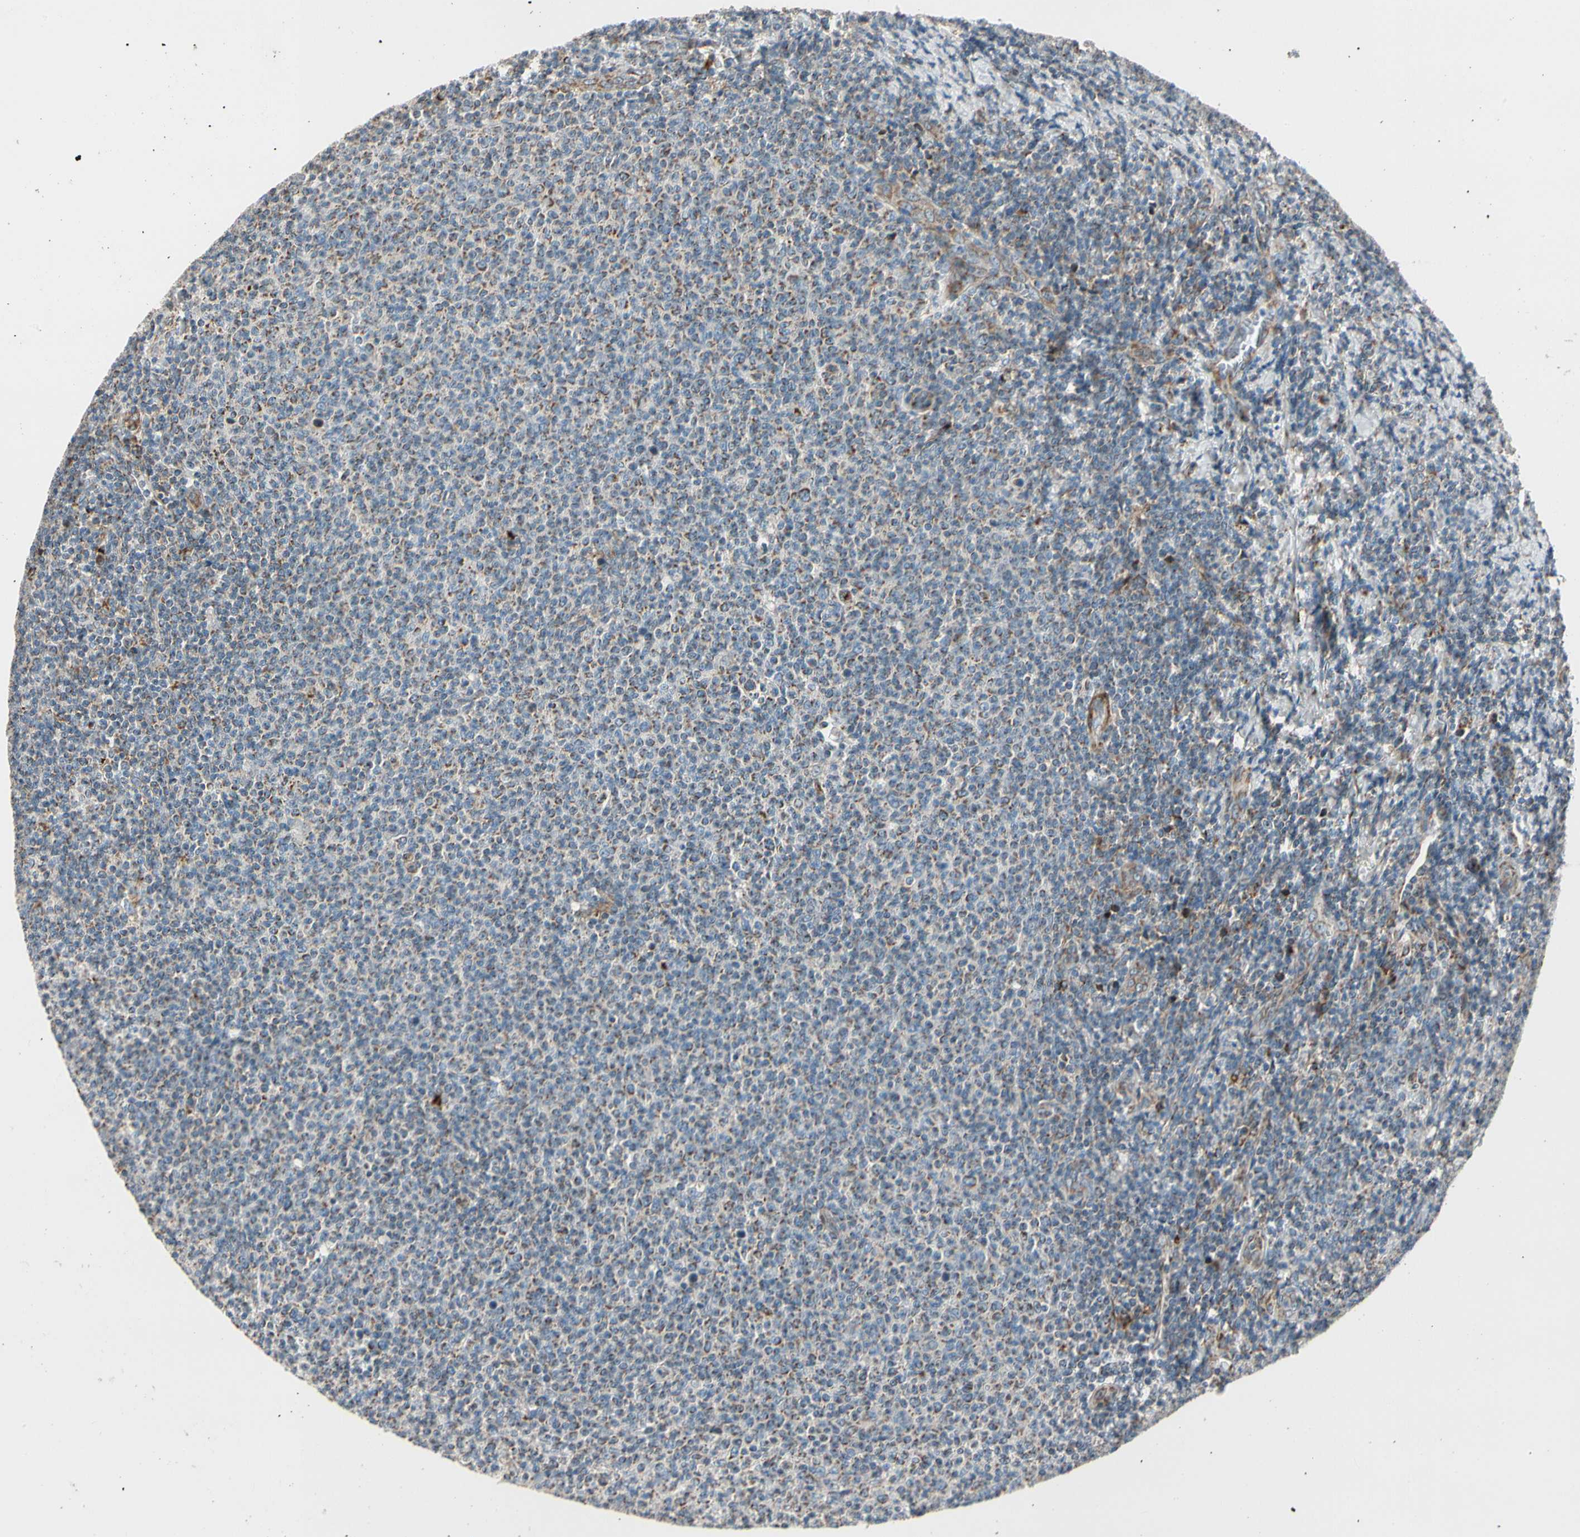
{"staining": {"intensity": "weak", "quantity": ">75%", "location": "cytoplasmic/membranous"}, "tissue": "lymphoma", "cell_type": "Tumor cells", "image_type": "cancer", "snomed": [{"axis": "morphology", "description": "Malignant lymphoma, non-Hodgkin's type, Low grade"}, {"axis": "topography", "description": "Lymph node"}], "caption": "A histopathology image of low-grade malignant lymphoma, non-Hodgkin's type stained for a protein displays weak cytoplasmic/membranous brown staining in tumor cells. The staining was performed using DAB to visualize the protein expression in brown, while the nuclei were stained in blue with hematoxylin (Magnification: 20x).", "gene": "MRPL9", "patient": {"sex": "male", "age": 66}}